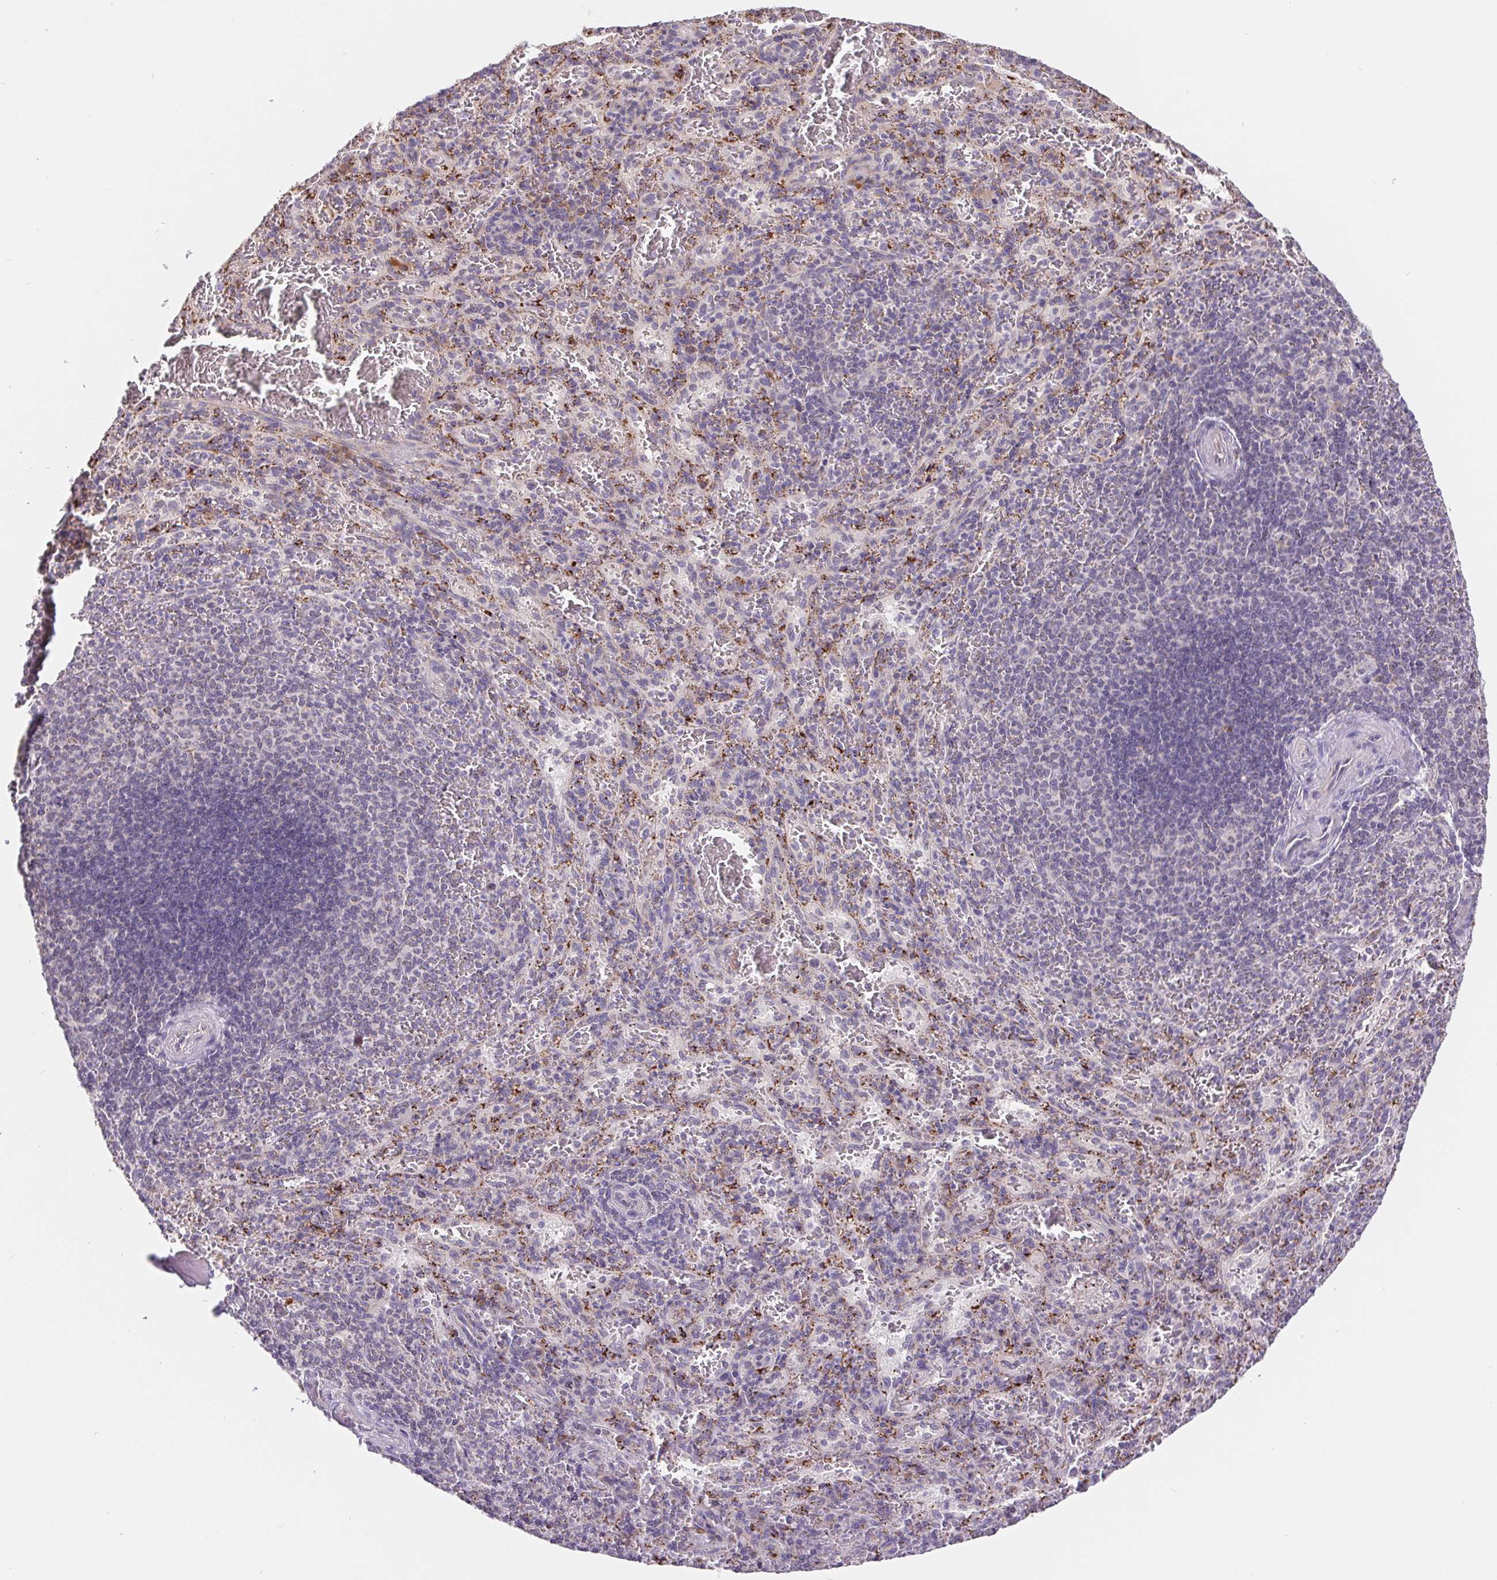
{"staining": {"intensity": "negative", "quantity": "none", "location": "none"}, "tissue": "spleen", "cell_type": "Cells in red pulp", "image_type": "normal", "snomed": [{"axis": "morphology", "description": "Normal tissue, NOS"}, {"axis": "topography", "description": "Spleen"}], "caption": "The histopathology image reveals no staining of cells in red pulp in normal spleen. The staining is performed using DAB brown chromogen with nuclei counter-stained in using hematoxylin.", "gene": "EMC6", "patient": {"sex": "male", "age": 57}}